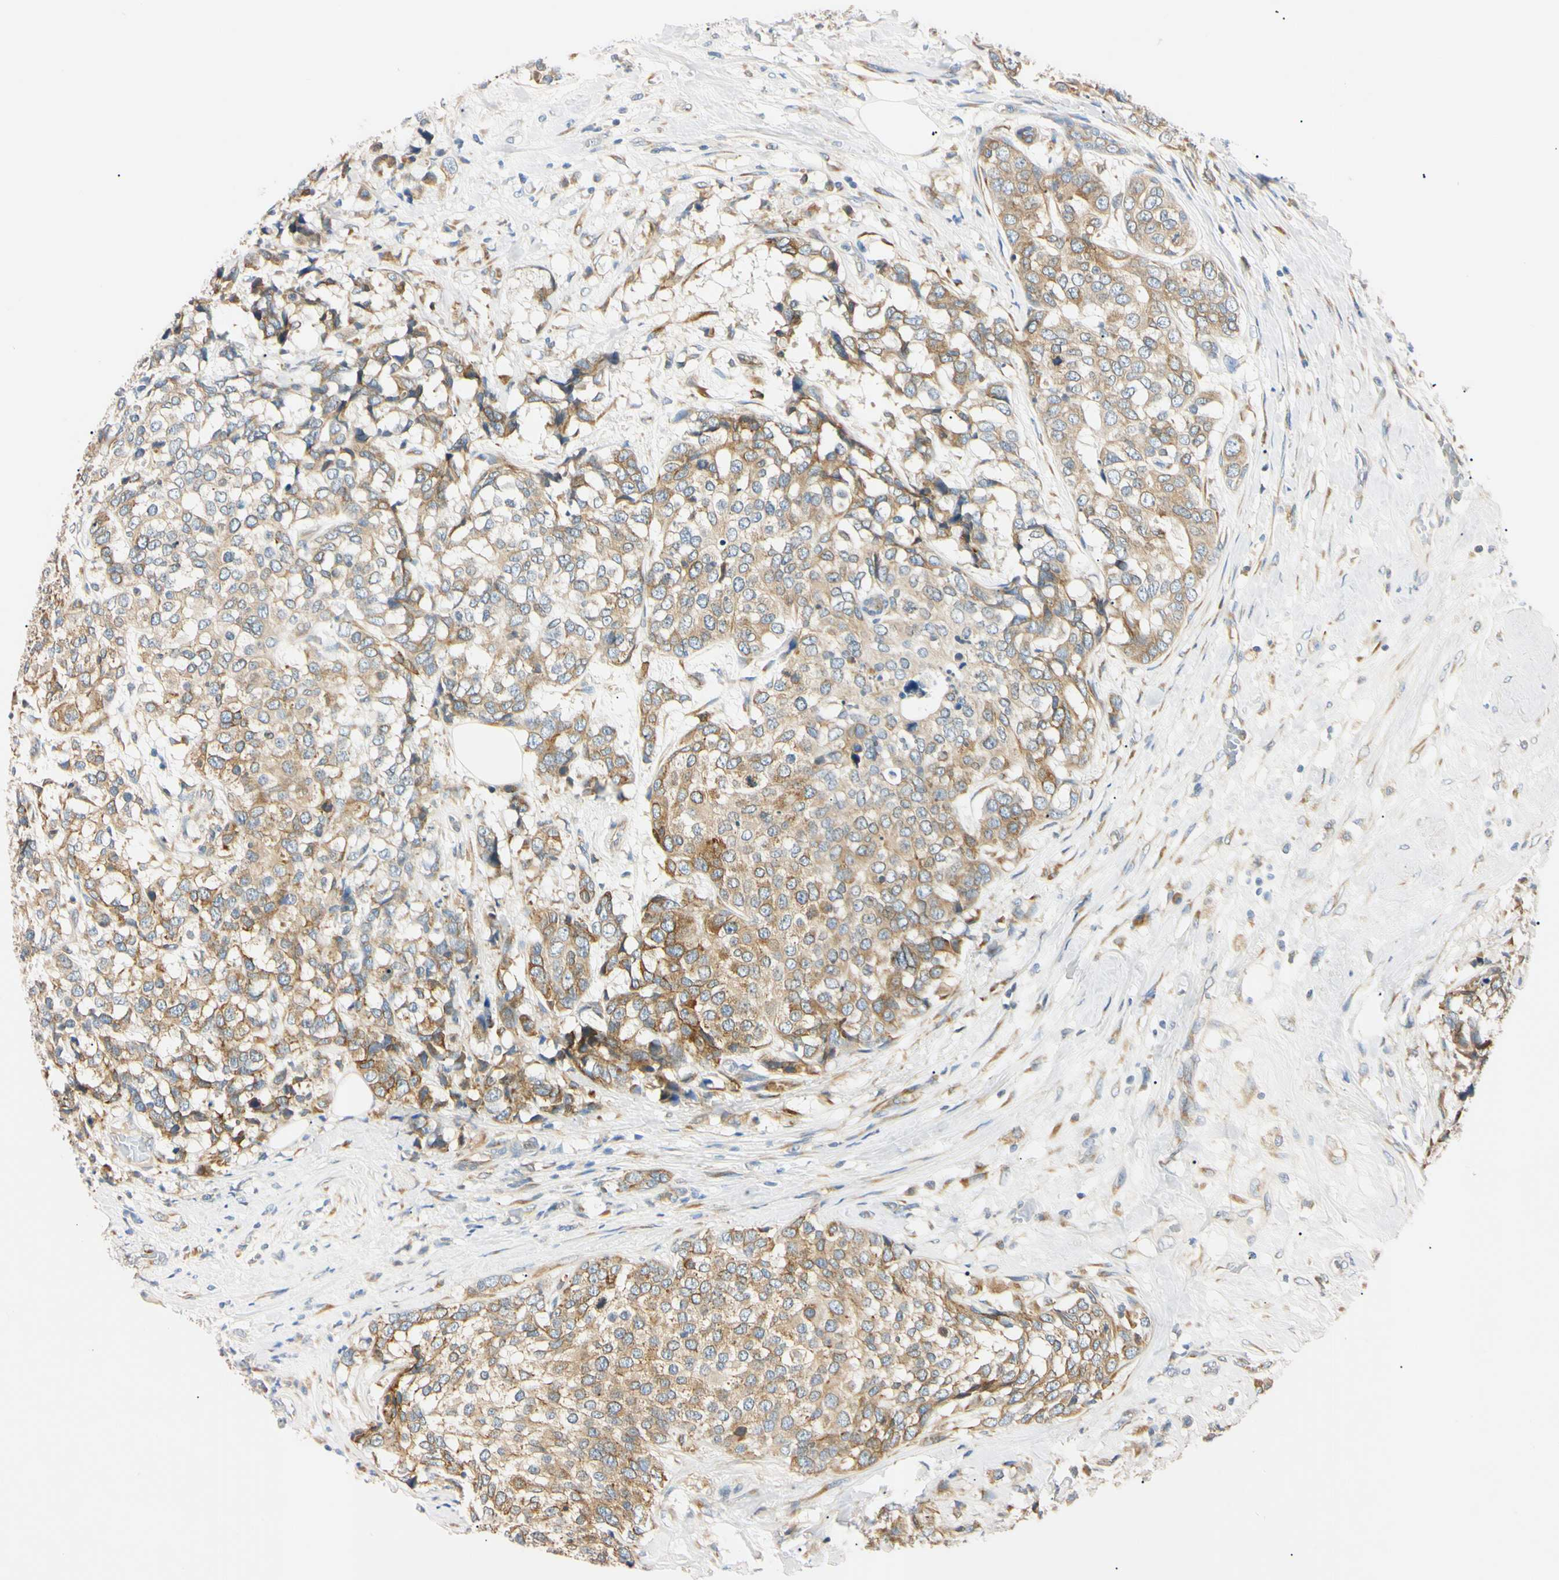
{"staining": {"intensity": "moderate", "quantity": ">75%", "location": "cytoplasmic/membranous"}, "tissue": "breast cancer", "cell_type": "Tumor cells", "image_type": "cancer", "snomed": [{"axis": "morphology", "description": "Lobular carcinoma"}, {"axis": "topography", "description": "Breast"}], "caption": "Breast cancer (lobular carcinoma) stained with a brown dye shows moderate cytoplasmic/membranous positive positivity in about >75% of tumor cells.", "gene": "DNAJB12", "patient": {"sex": "female", "age": 59}}